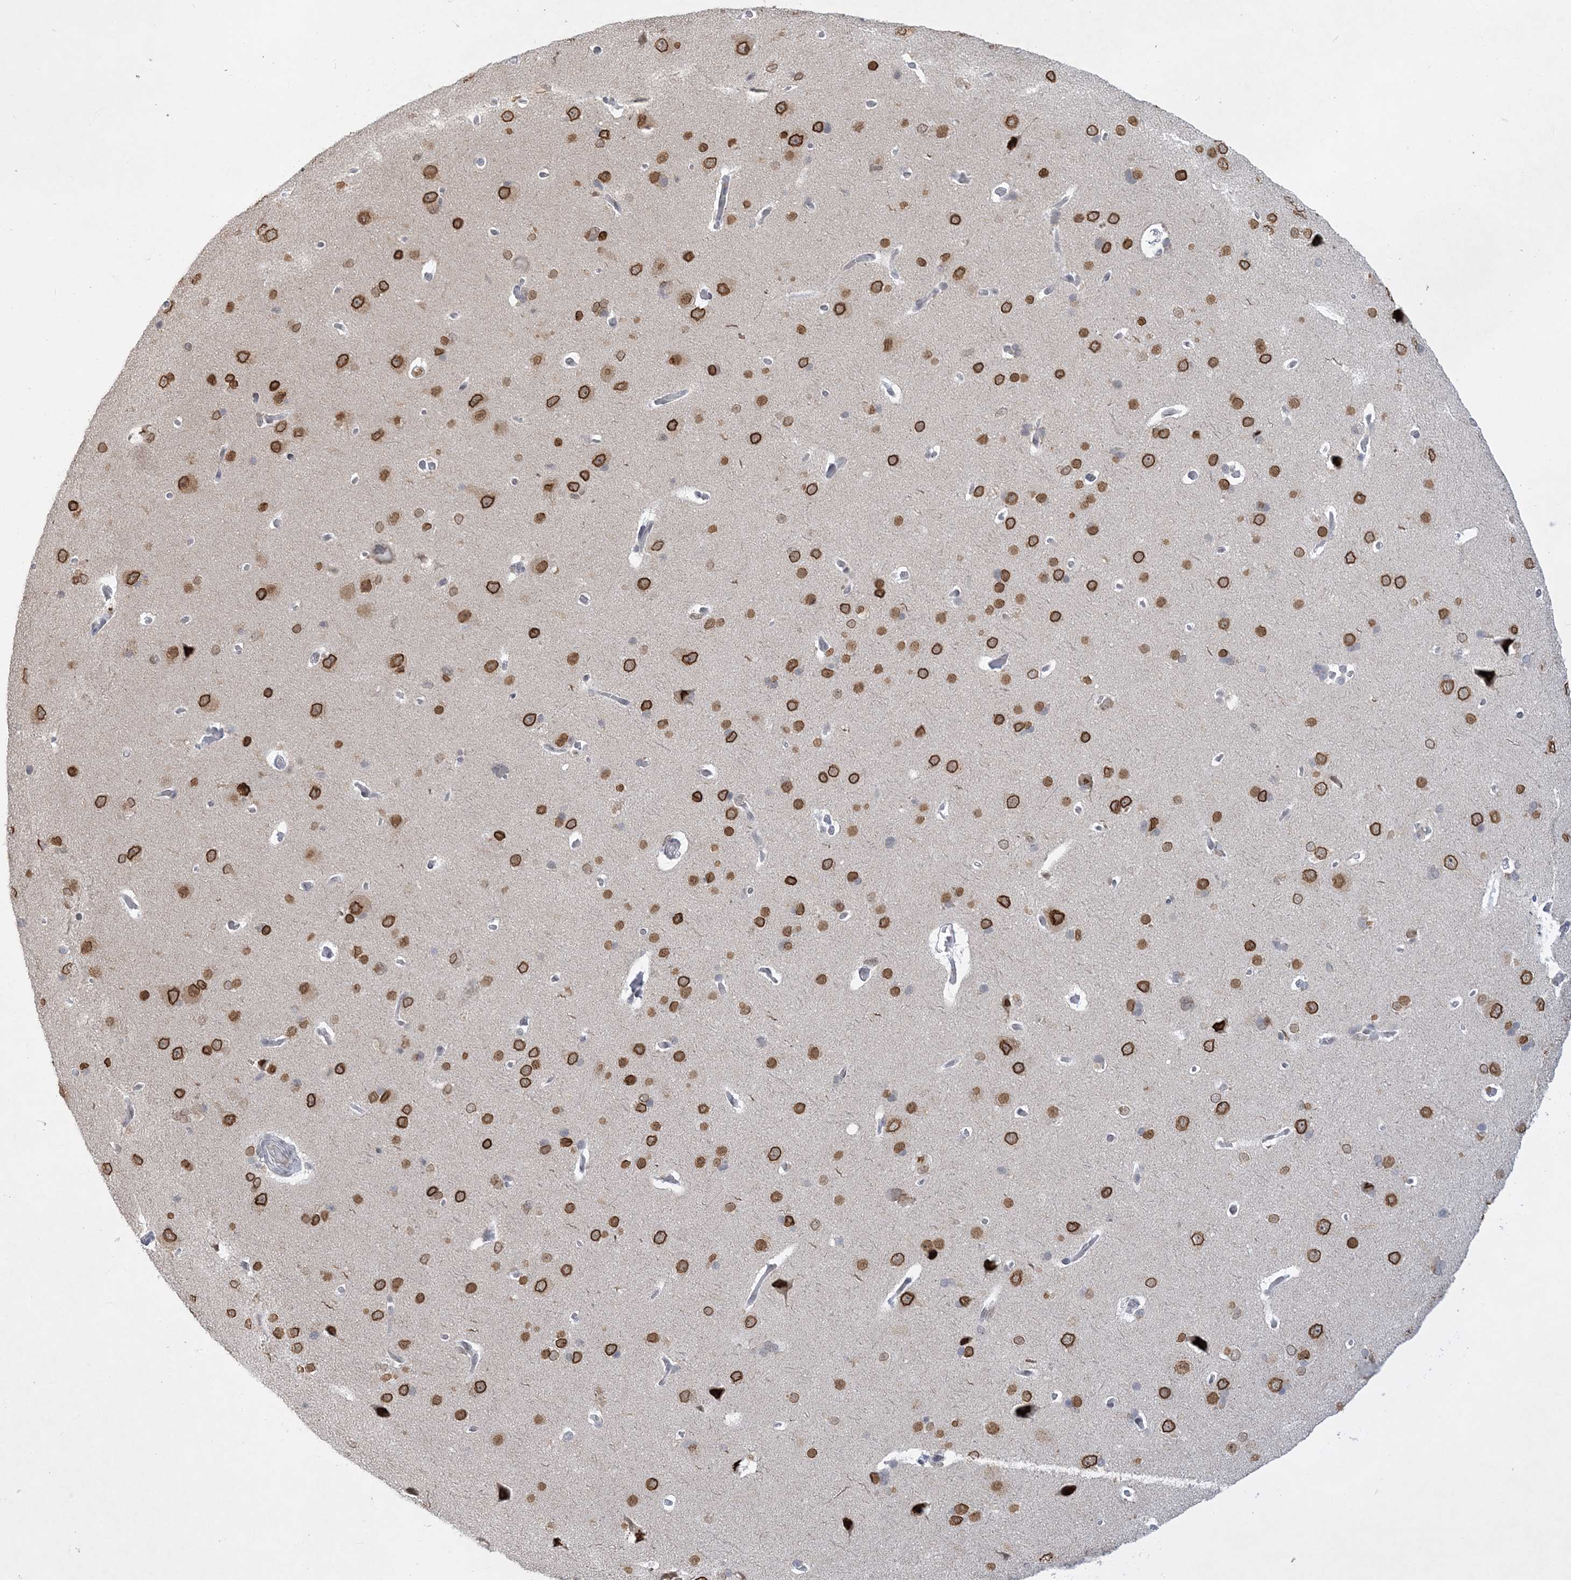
{"staining": {"intensity": "negative", "quantity": "none", "location": "none"}, "tissue": "cerebral cortex", "cell_type": "Endothelial cells", "image_type": "normal", "snomed": [{"axis": "morphology", "description": "Normal tissue, NOS"}, {"axis": "topography", "description": "Cerebral cortex"}], "caption": "Image shows no protein expression in endothelial cells of normal cerebral cortex.", "gene": "KMT2D", "patient": {"sex": "male", "age": 62}}